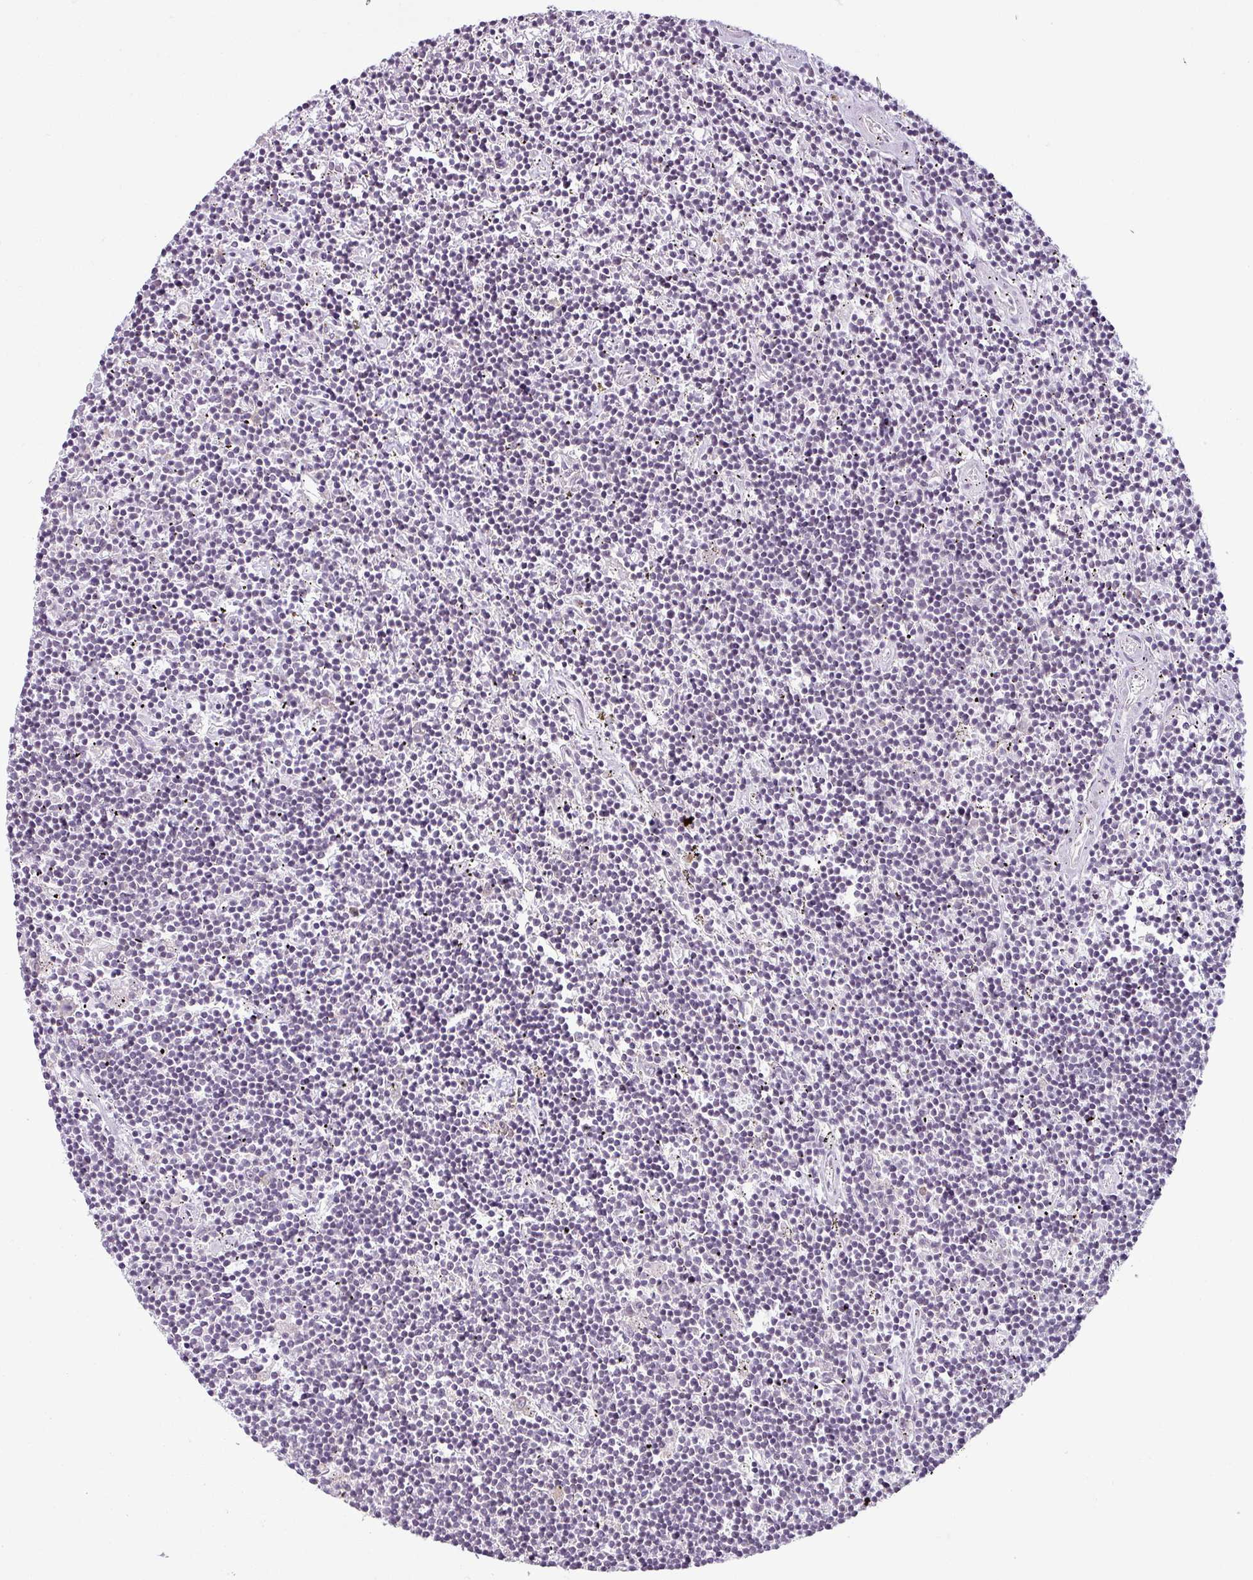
{"staining": {"intensity": "negative", "quantity": "none", "location": "none"}, "tissue": "lymphoma", "cell_type": "Tumor cells", "image_type": "cancer", "snomed": [{"axis": "morphology", "description": "Malignant lymphoma, non-Hodgkin's type, Low grade"}, {"axis": "topography", "description": "Spleen"}], "caption": "High power microscopy micrograph of an immunohistochemistry image of malignant lymphoma, non-Hodgkin's type (low-grade), revealing no significant expression in tumor cells.", "gene": "OR52D1", "patient": {"sex": "male", "age": 76}}